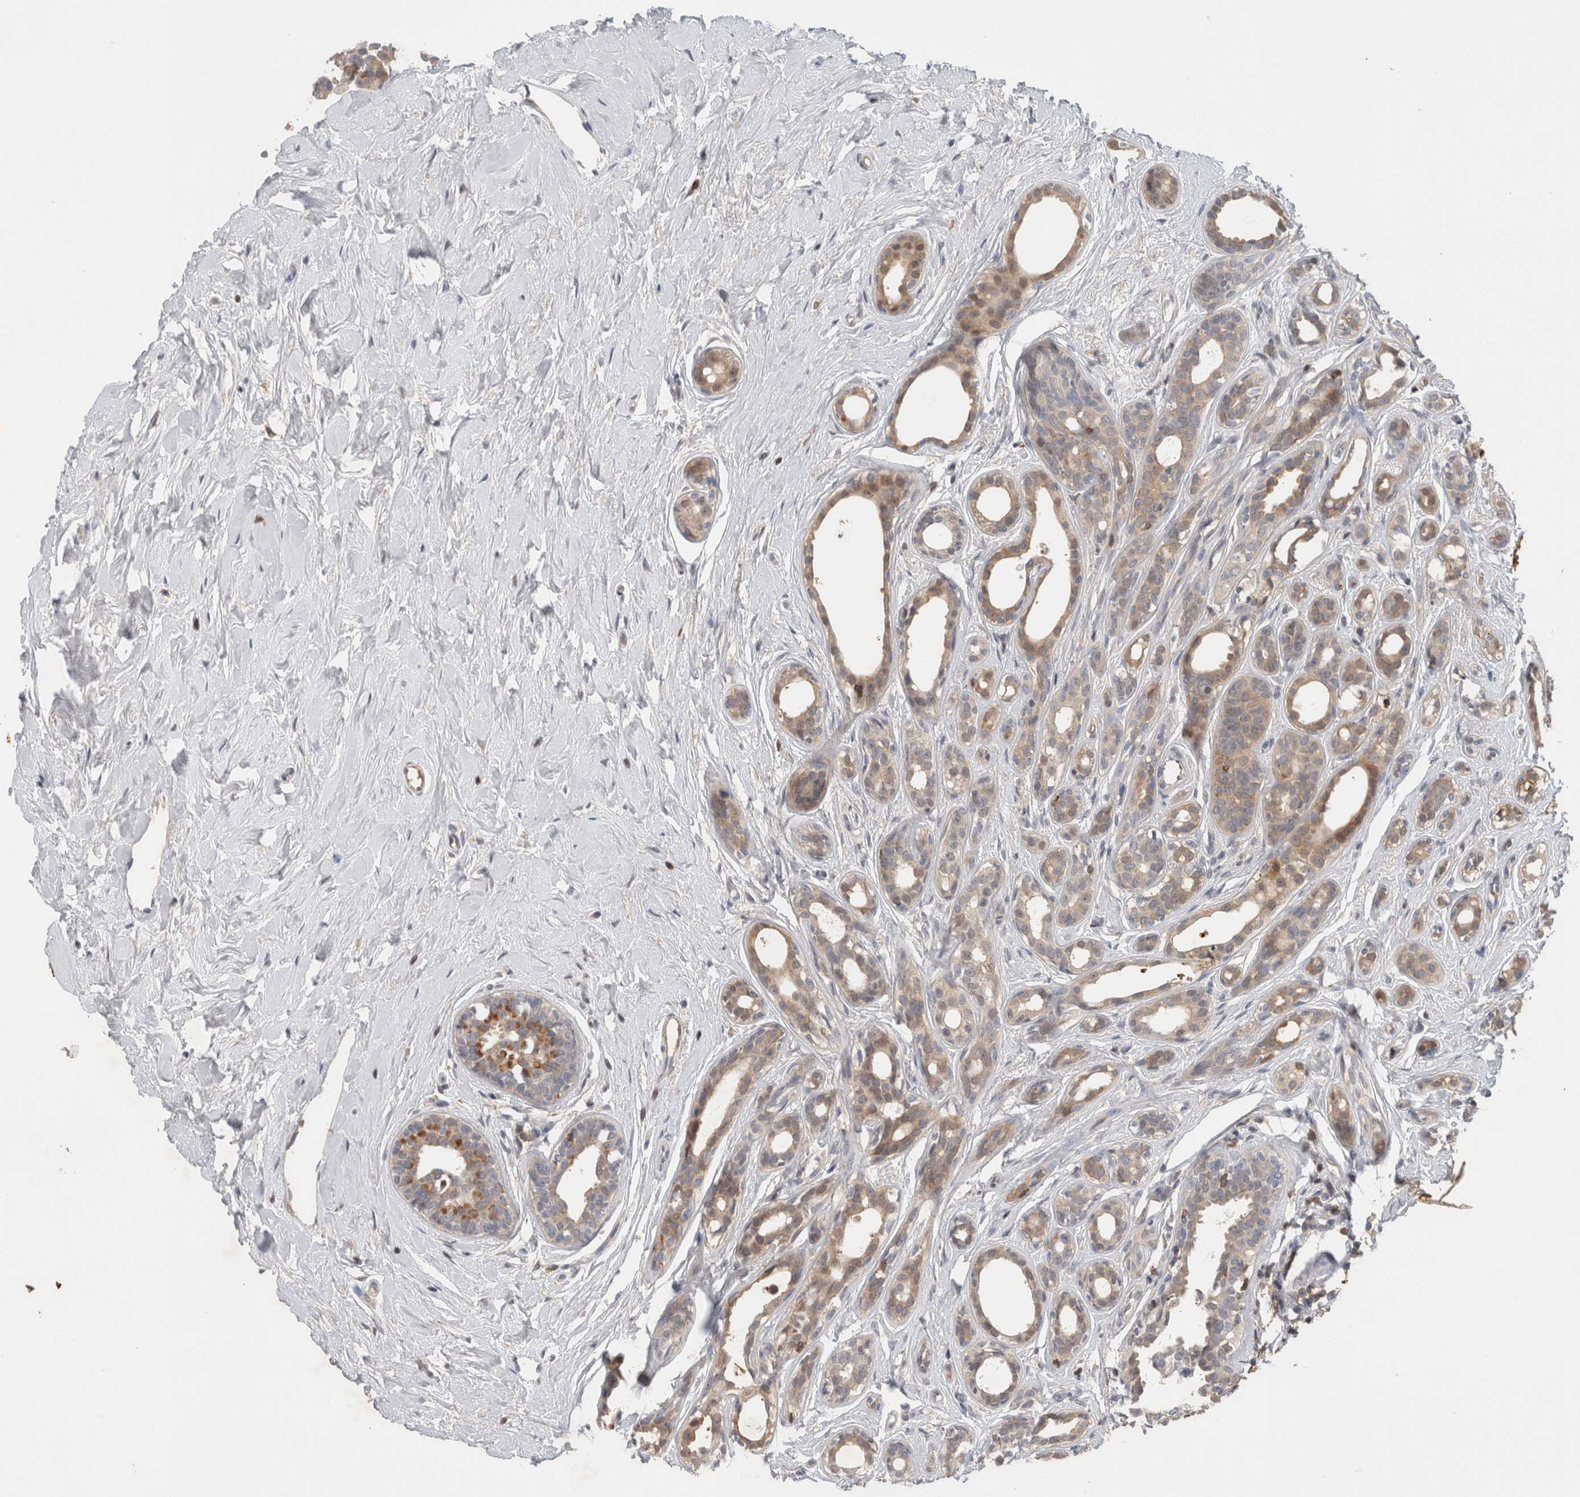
{"staining": {"intensity": "weak", "quantity": "25%-75%", "location": "cytoplasmic/membranous"}, "tissue": "breast cancer", "cell_type": "Tumor cells", "image_type": "cancer", "snomed": [{"axis": "morphology", "description": "Duct carcinoma"}, {"axis": "topography", "description": "Breast"}], "caption": "Approximately 25%-75% of tumor cells in human breast cancer (intraductal carcinoma) demonstrate weak cytoplasmic/membranous protein staining as visualized by brown immunohistochemical staining.", "gene": "GFRA2", "patient": {"sex": "female", "age": 55}}